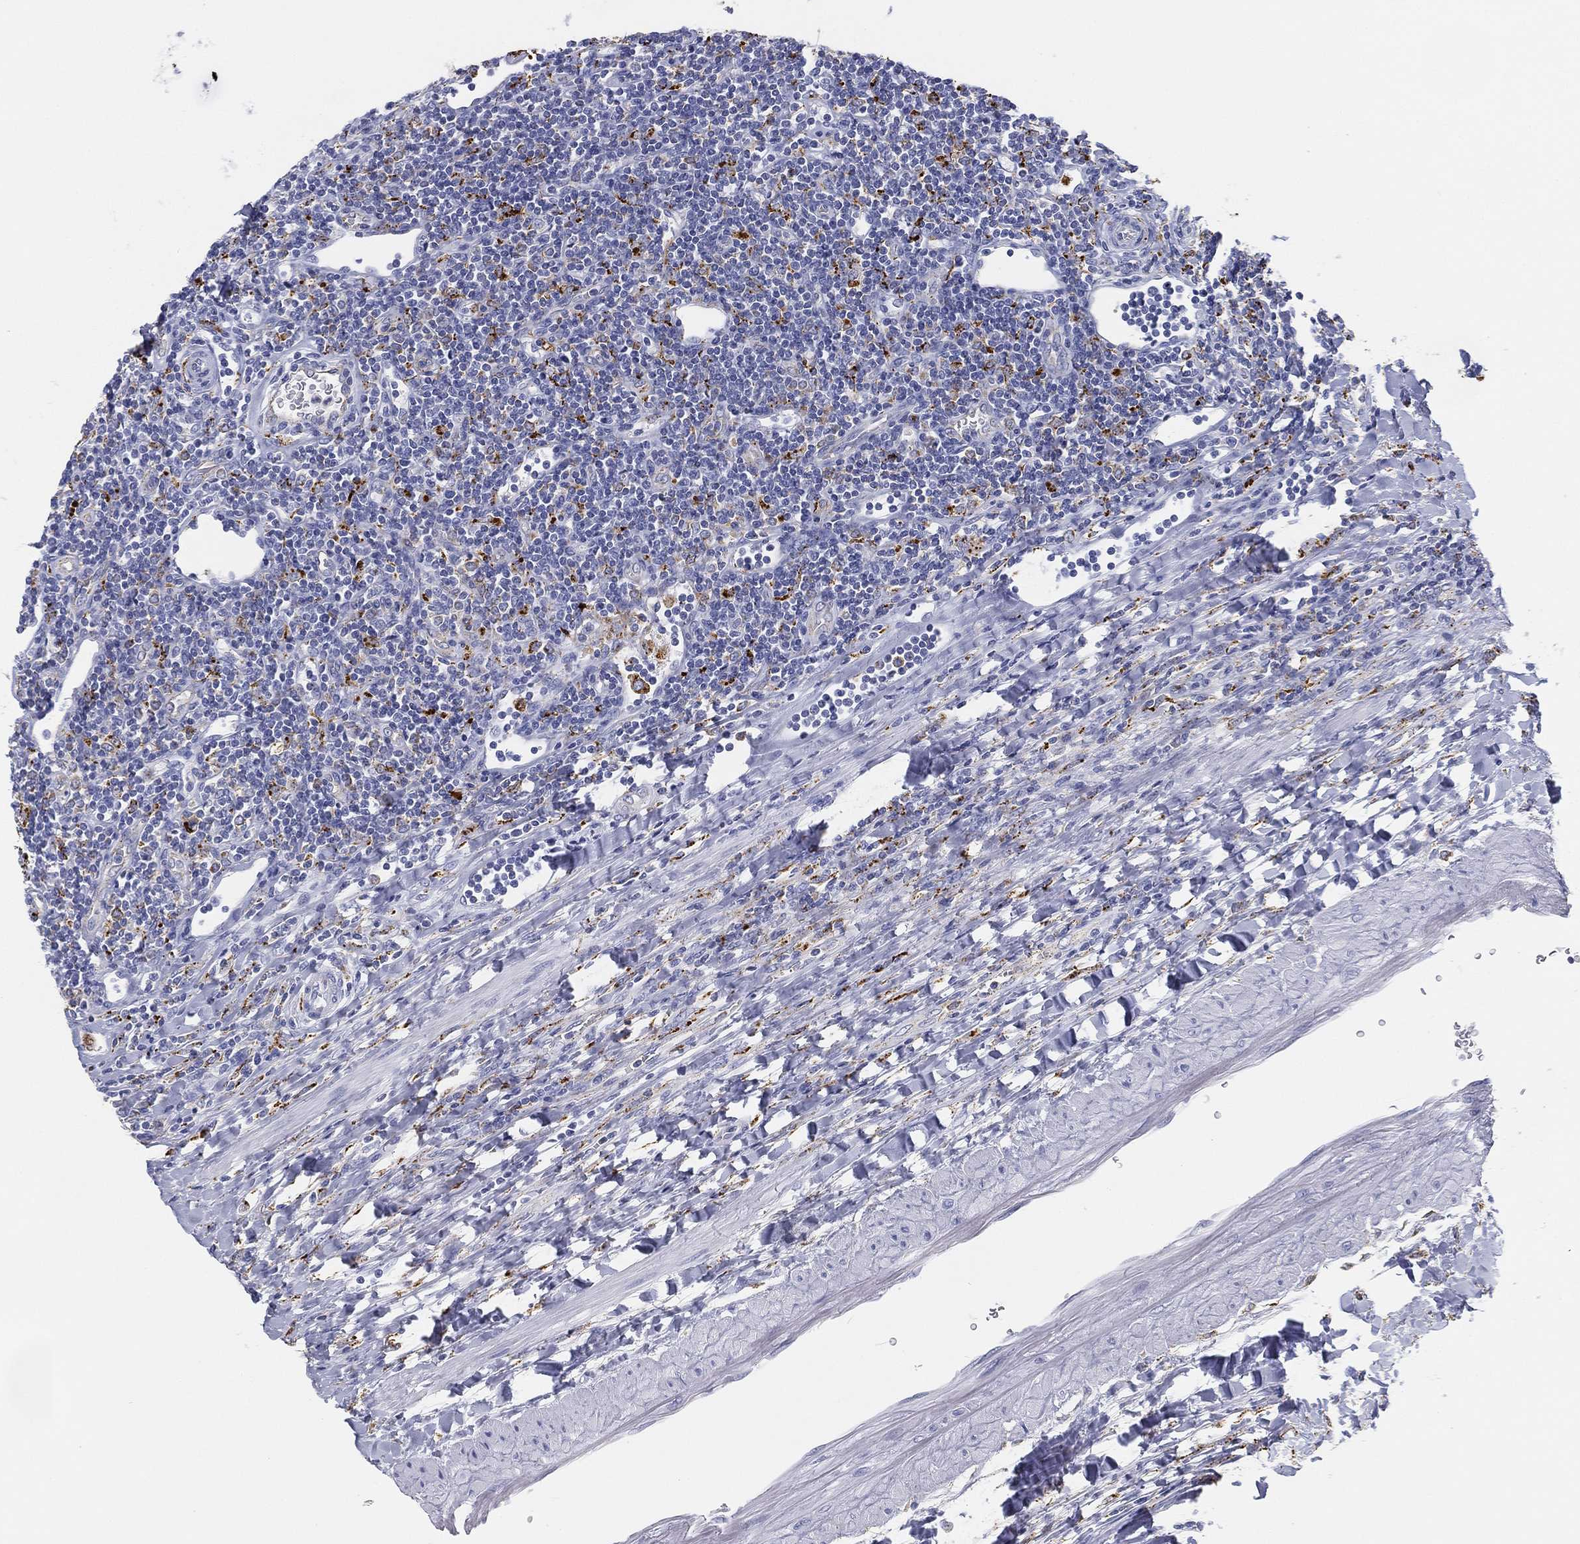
{"staining": {"intensity": "moderate", "quantity": "<25%", "location": "cytoplasmic/membranous"}, "tissue": "lymphoma", "cell_type": "Tumor cells", "image_type": "cancer", "snomed": [{"axis": "morphology", "description": "Hodgkin's disease, NOS"}, {"axis": "topography", "description": "Lymph node"}], "caption": "Immunohistochemical staining of lymphoma demonstrates moderate cytoplasmic/membranous protein positivity in about <25% of tumor cells. The protein of interest is stained brown, and the nuclei are stained in blue (DAB IHC with brightfield microscopy, high magnification).", "gene": "NPC2", "patient": {"sex": "male", "age": 40}}